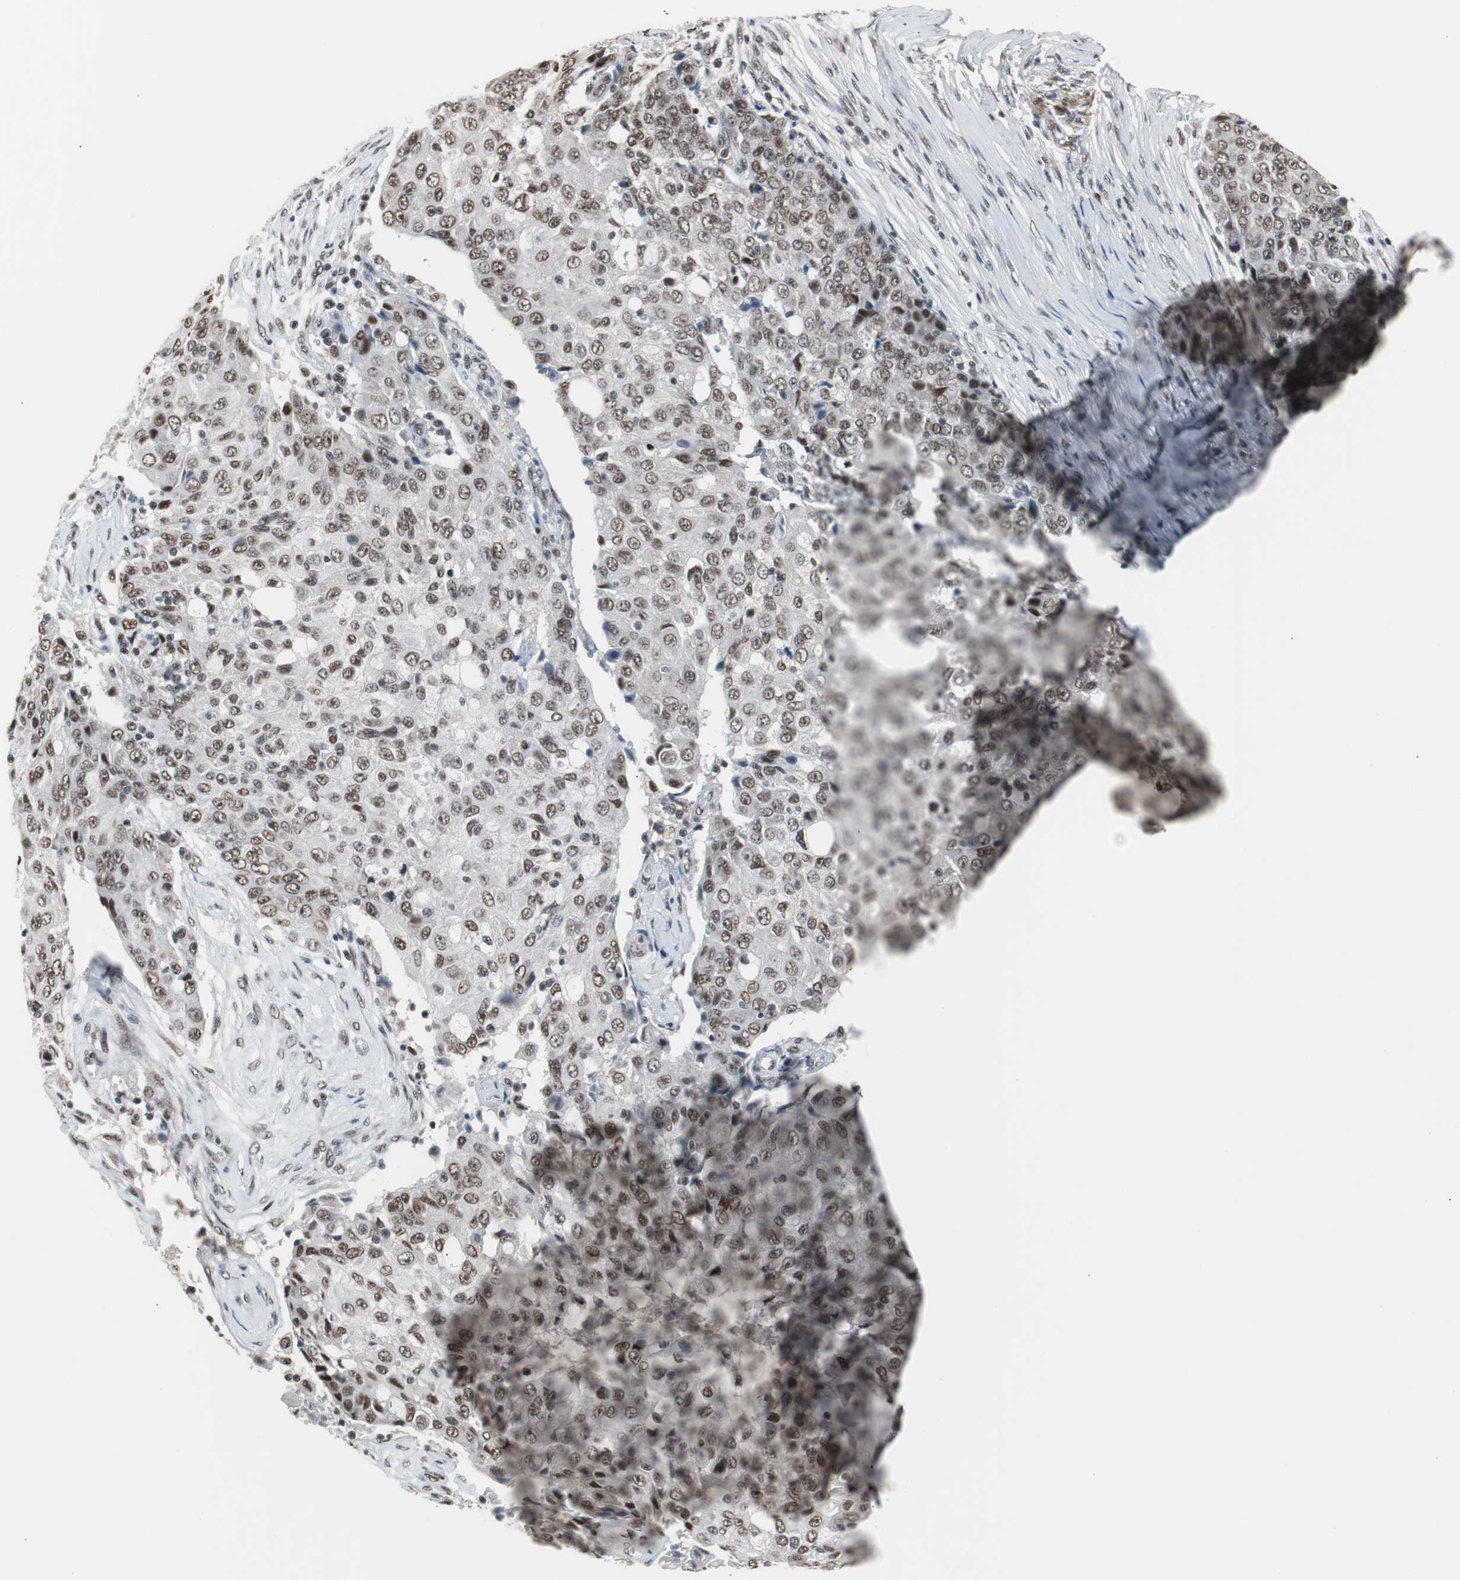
{"staining": {"intensity": "moderate", "quantity": ">75%", "location": "nuclear"}, "tissue": "ovarian cancer", "cell_type": "Tumor cells", "image_type": "cancer", "snomed": [{"axis": "morphology", "description": "Carcinoma, endometroid"}, {"axis": "topography", "description": "Ovary"}], "caption": "This is an image of immunohistochemistry (IHC) staining of ovarian cancer, which shows moderate staining in the nuclear of tumor cells.", "gene": "TAF7", "patient": {"sex": "female", "age": 42}}